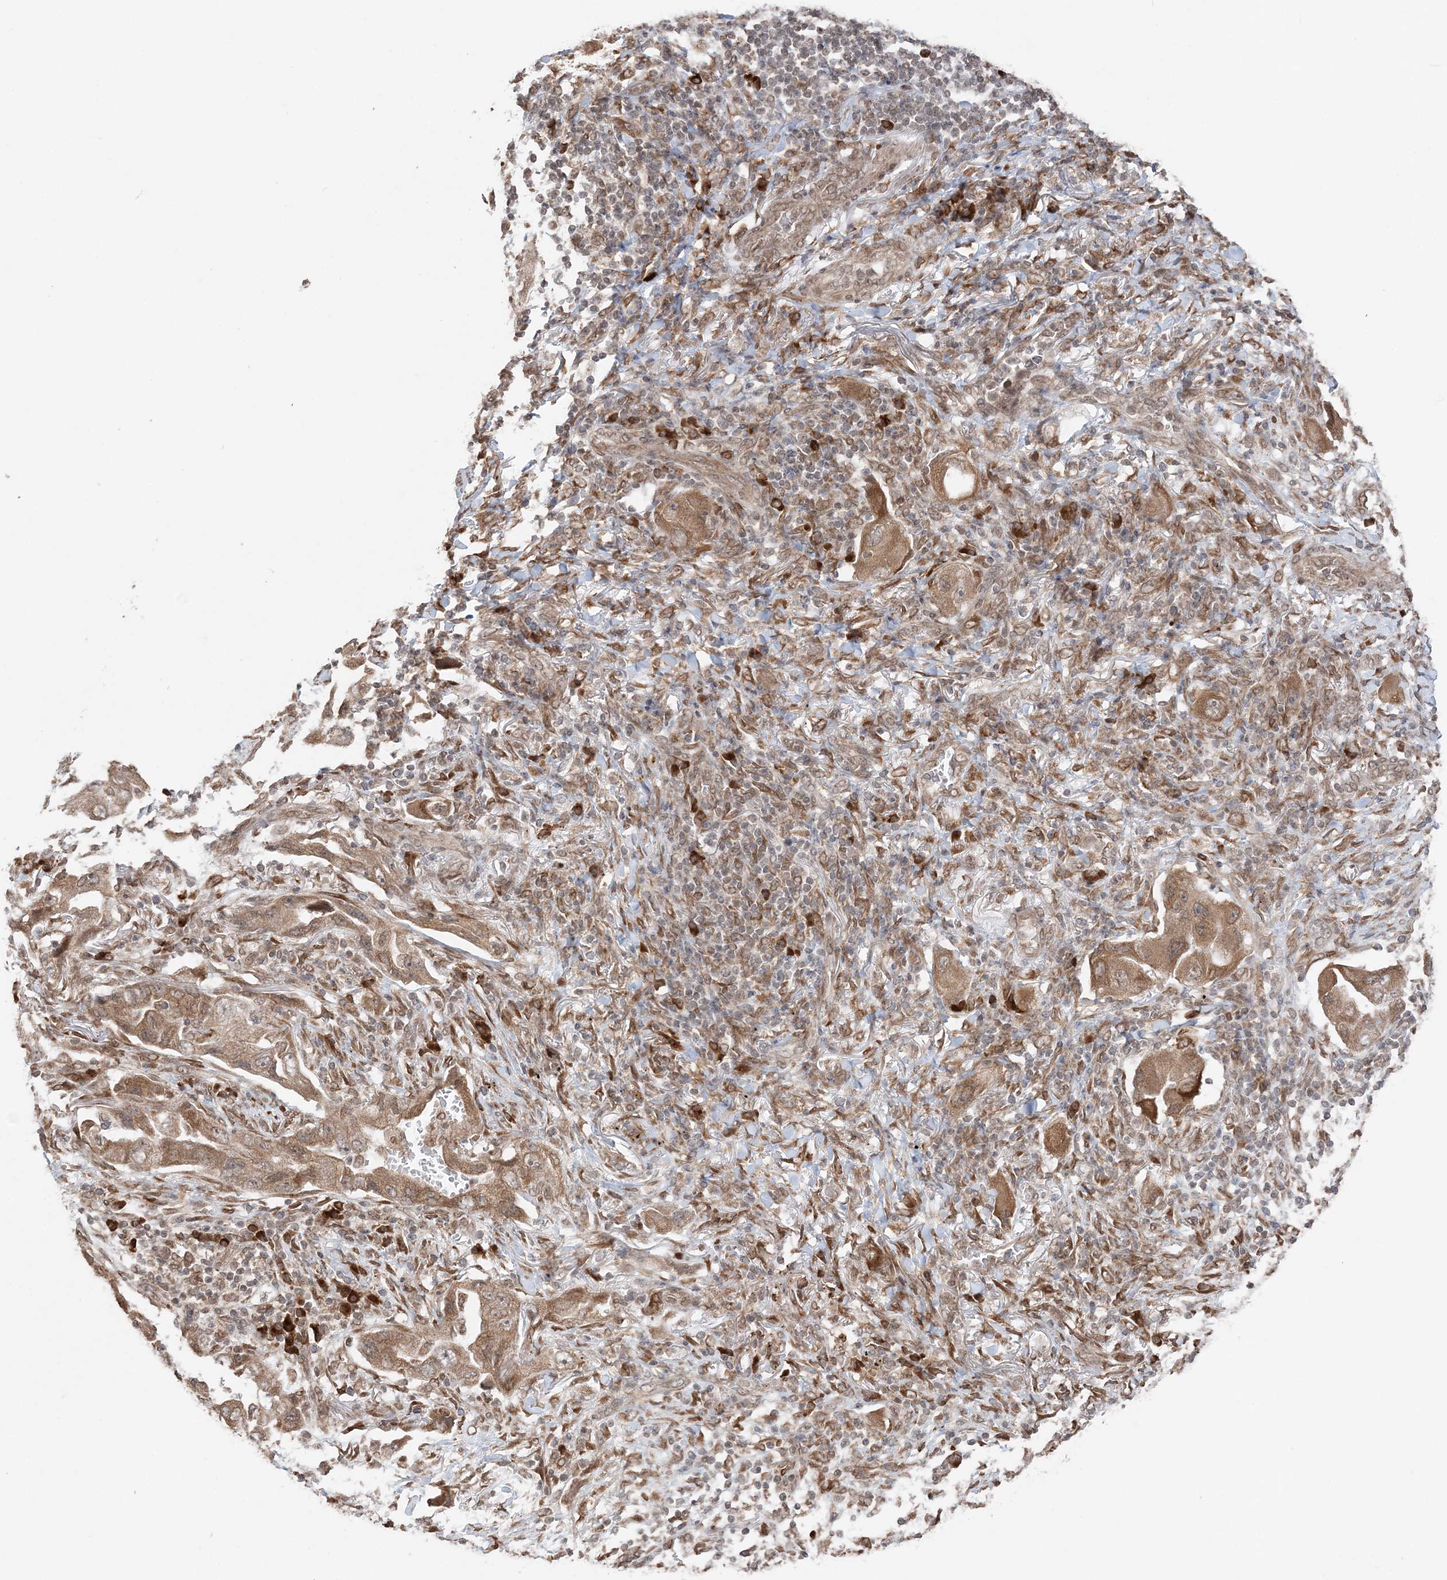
{"staining": {"intensity": "moderate", "quantity": ">75%", "location": "cytoplasmic/membranous"}, "tissue": "lung cancer", "cell_type": "Tumor cells", "image_type": "cancer", "snomed": [{"axis": "morphology", "description": "Adenocarcinoma, NOS"}, {"axis": "topography", "description": "Lung"}], "caption": "Immunohistochemistry (IHC) (DAB) staining of human lung cancer exhibits moderate cytoplasmic/membranous protein staining in about >75% of tumor cells. (Brightfield microscopy of DAB IHC at high magnification).", "gene": "TMED10", "patient": {"sex": "female", "age": 65}}